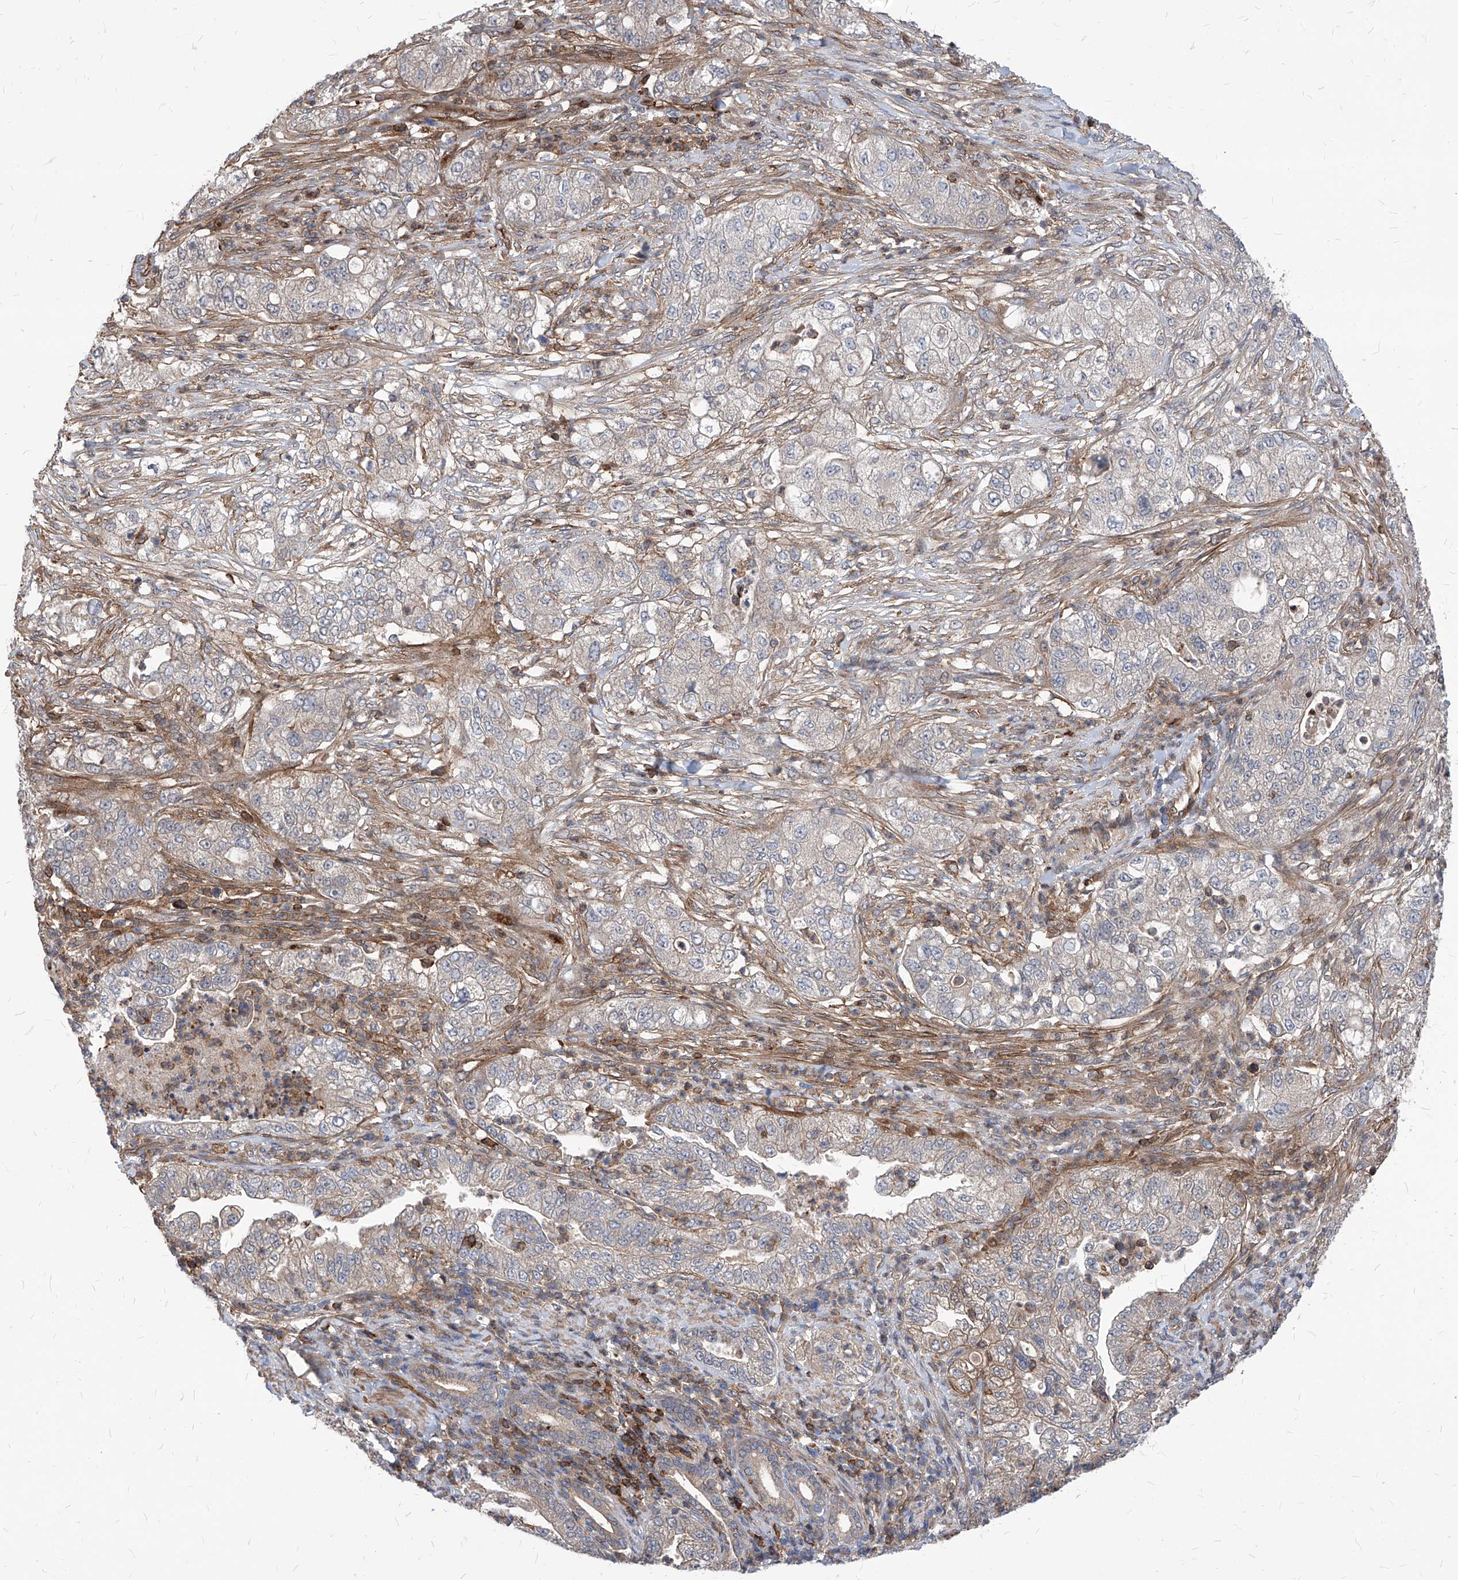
{"staining": {"intensity": "negative", "quantity": "none", "location": "none"}, "tissue": "pancreatic cancer", "cell_type": "Tumor cells", "image_type": "cancer", "snomed": [{"axis": "morphology", "description": "Adenocarcinoma, NOS"}, {"axis": "topography", "description": "Pancreas"}], "caption": "Immunohistochemistry (IHC) photomicrograph of neoplastic tissue: human adenocarcinoma (pancreatic) stained with DAB demonstrates no significant protein positivity in tumor cells.", "gene": "ABRACL", "patient": {"sex": "female", "age": 78}}